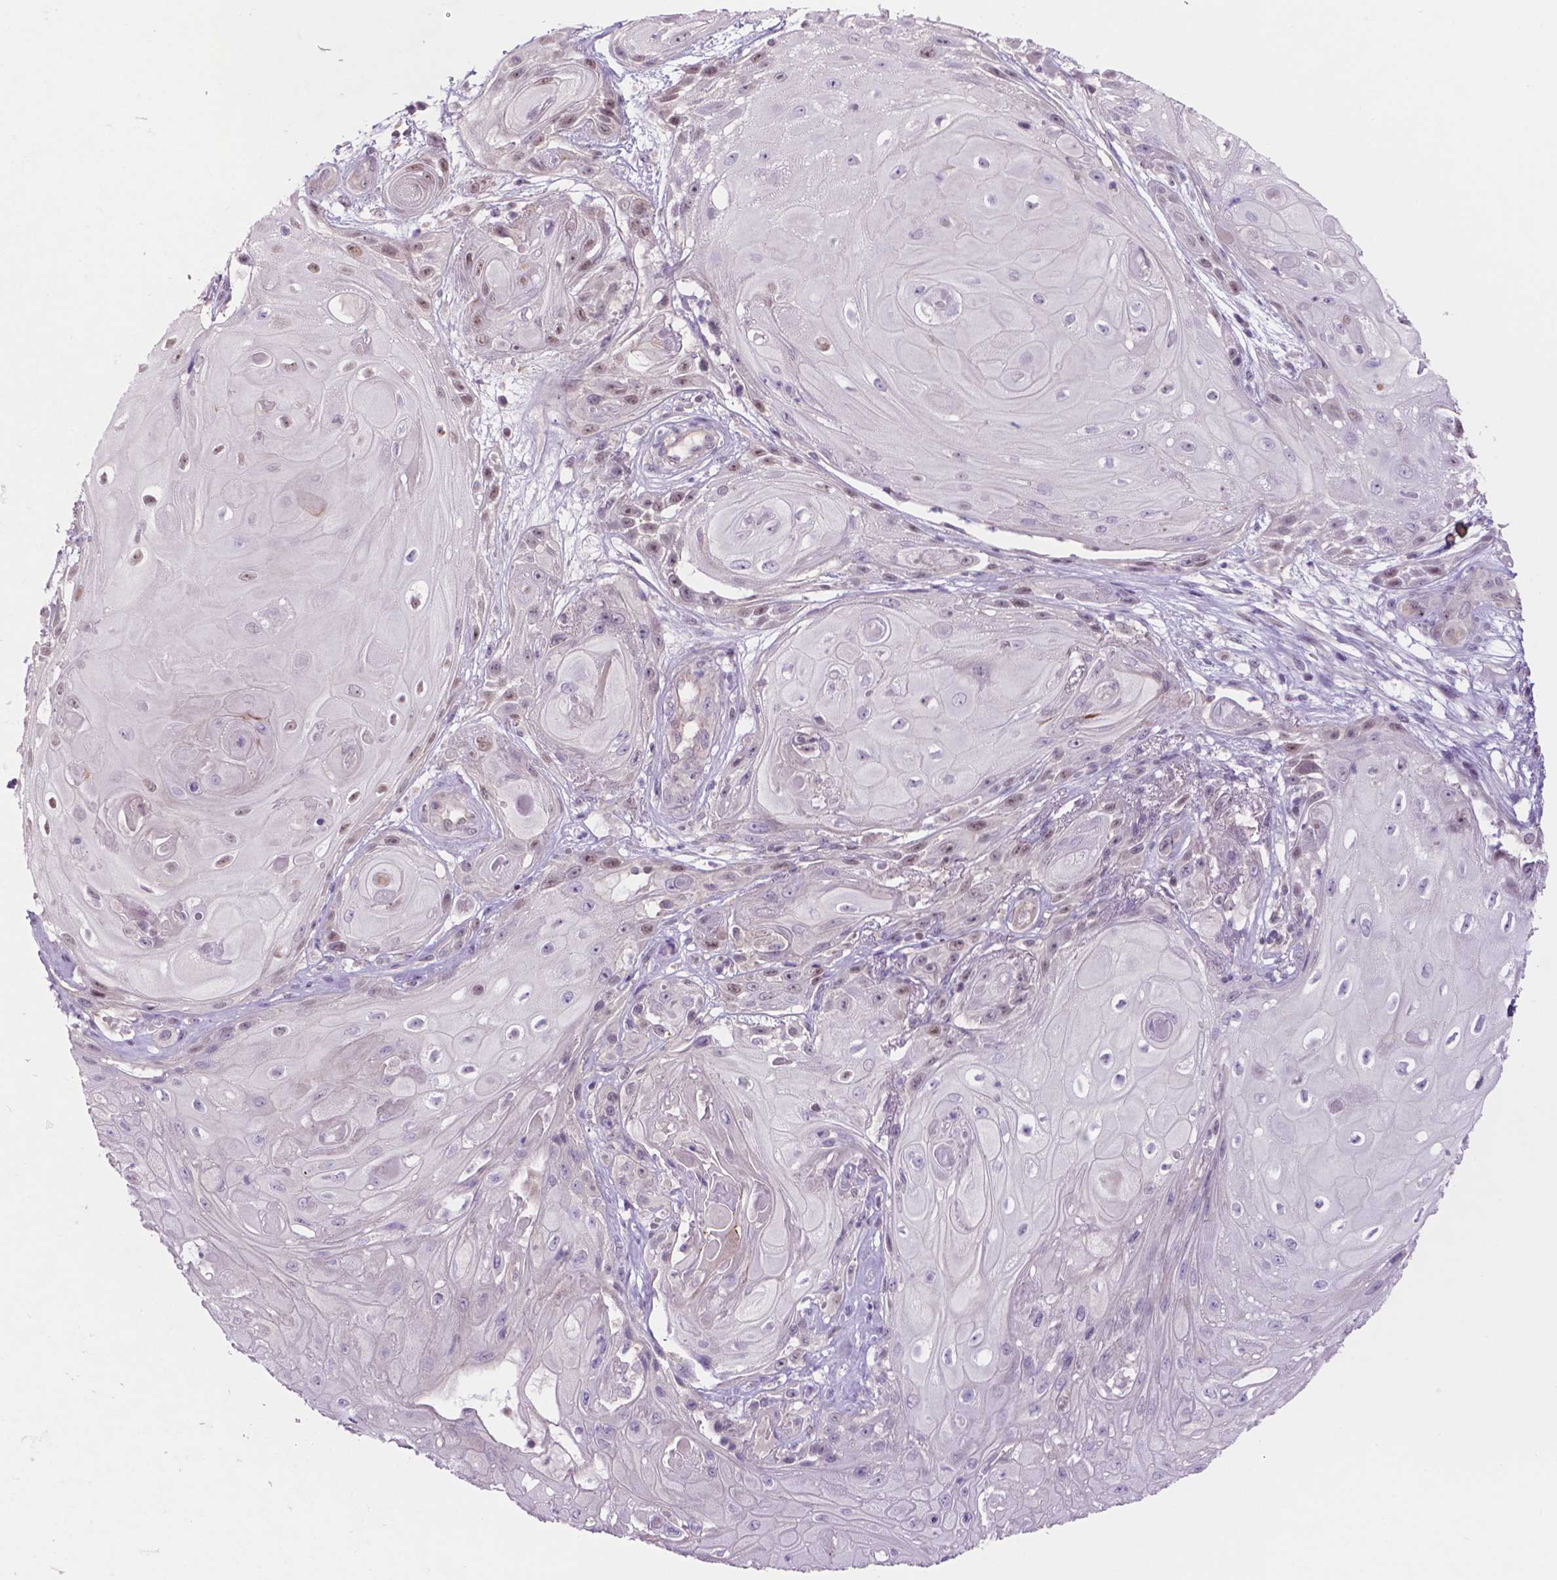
{"staining": {"intensity": "weak", "quantity": "<25%", "location": "nuclear"}, "tissue": "skin cancer", "cell_type": "Tumor cells", "image_type": "cancer", "snomed": [{"axis": "morphology", "description": "Squamous cell carcinoma, NOS"}, {"axis": "topography", "description": "Skin"}], "caption": "DAB immunohistochemical staining of human skin cancer demonstrates no significant expression in tumor cells.", "gene": "FAM50B", "patient": {"sex": "male", "age": 62}}